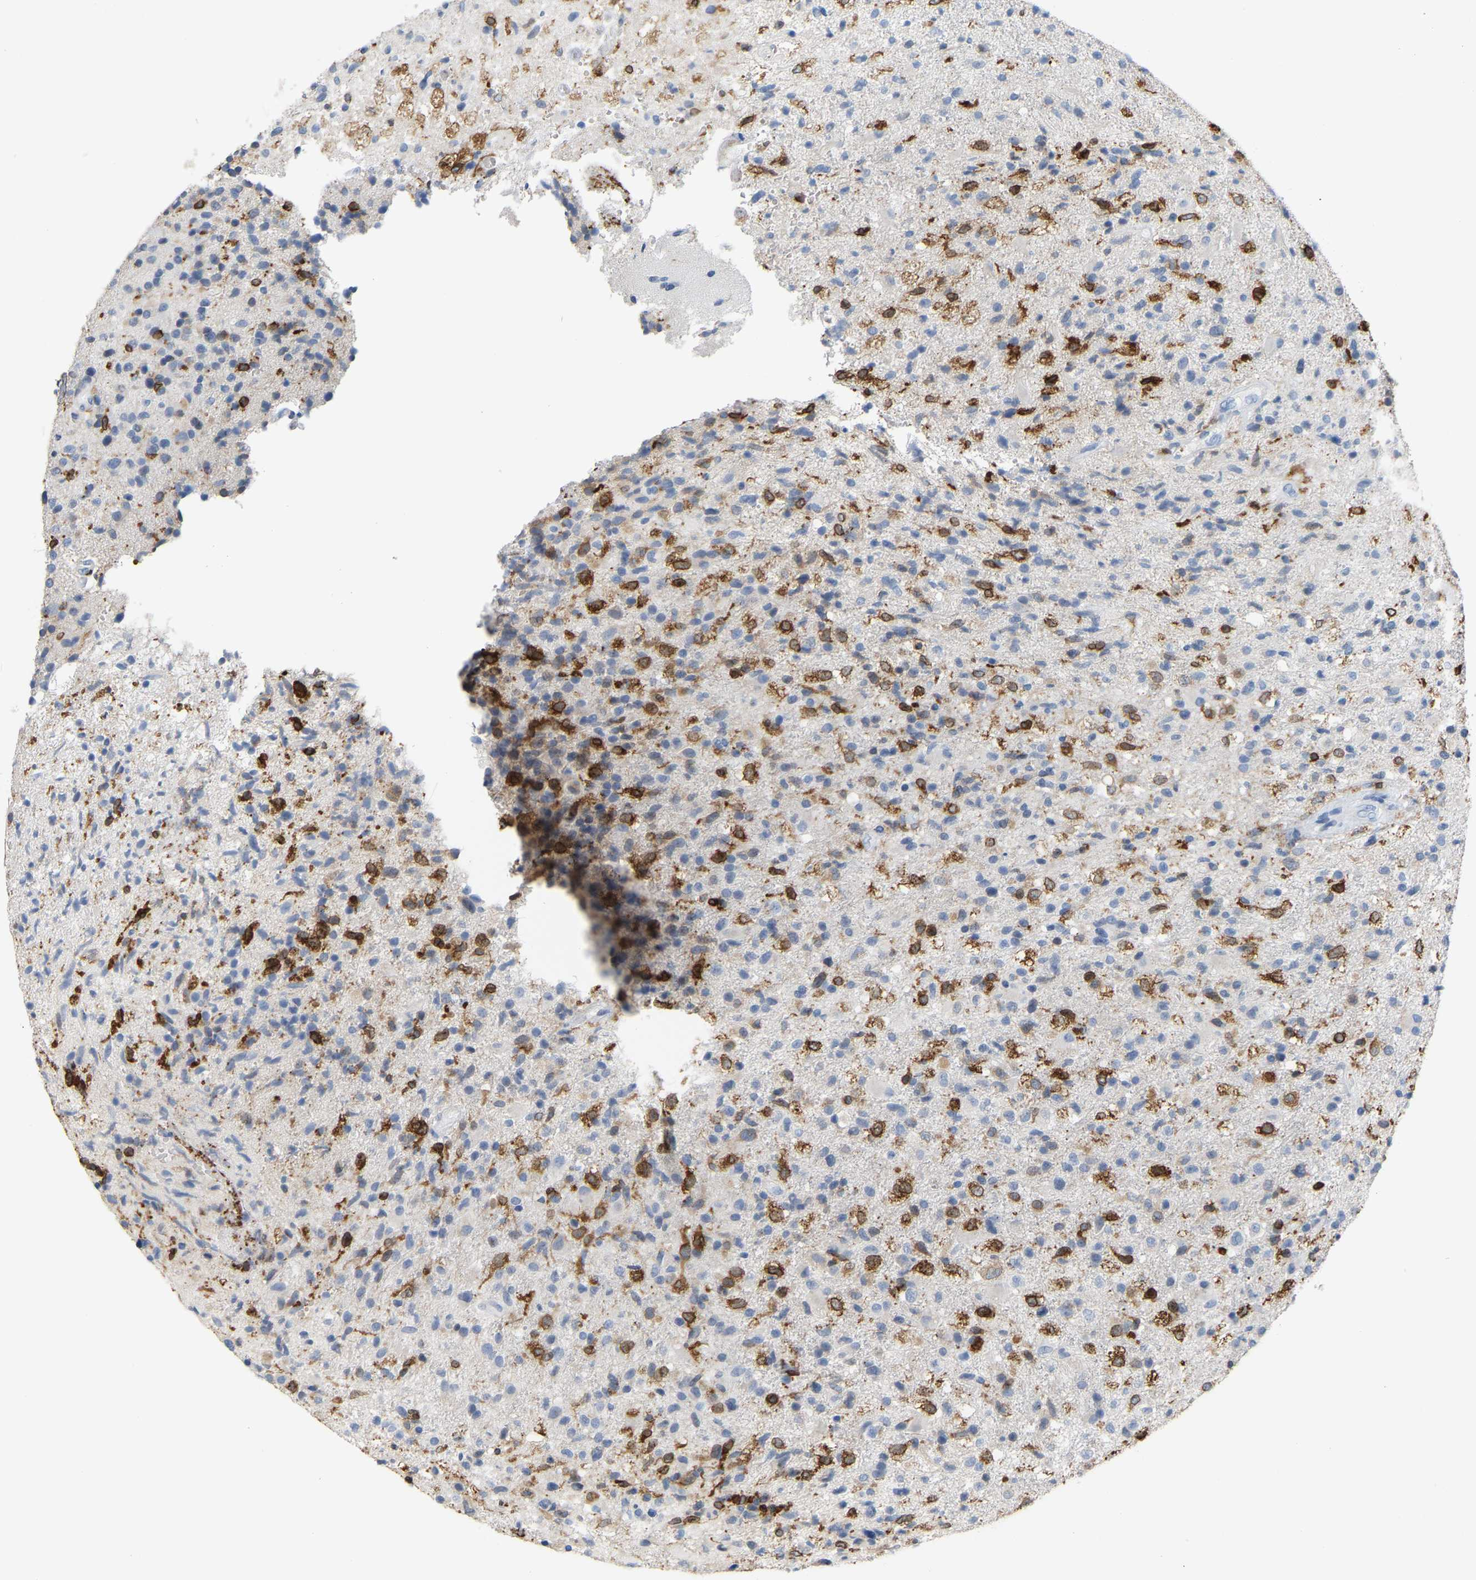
{"staining": {"intensity": "negative", "quantity": "none", "location": "none"}, "tissue": "glioma", "cell_type": "Tumor cells", "image_type": "cancer", "snomed": [{"axis": "morphology", "description": "Glioma, malignant, High grade"}, {"axis": "topography", "description": "Brain"}], "caption": "Immunohistochemistry (IHC) image of glioma stained for a protein (brown), which demonstrates no expression in tumor cells.", "gene": "PTGS1", "patient": {"sex": "male", "age": 72}}